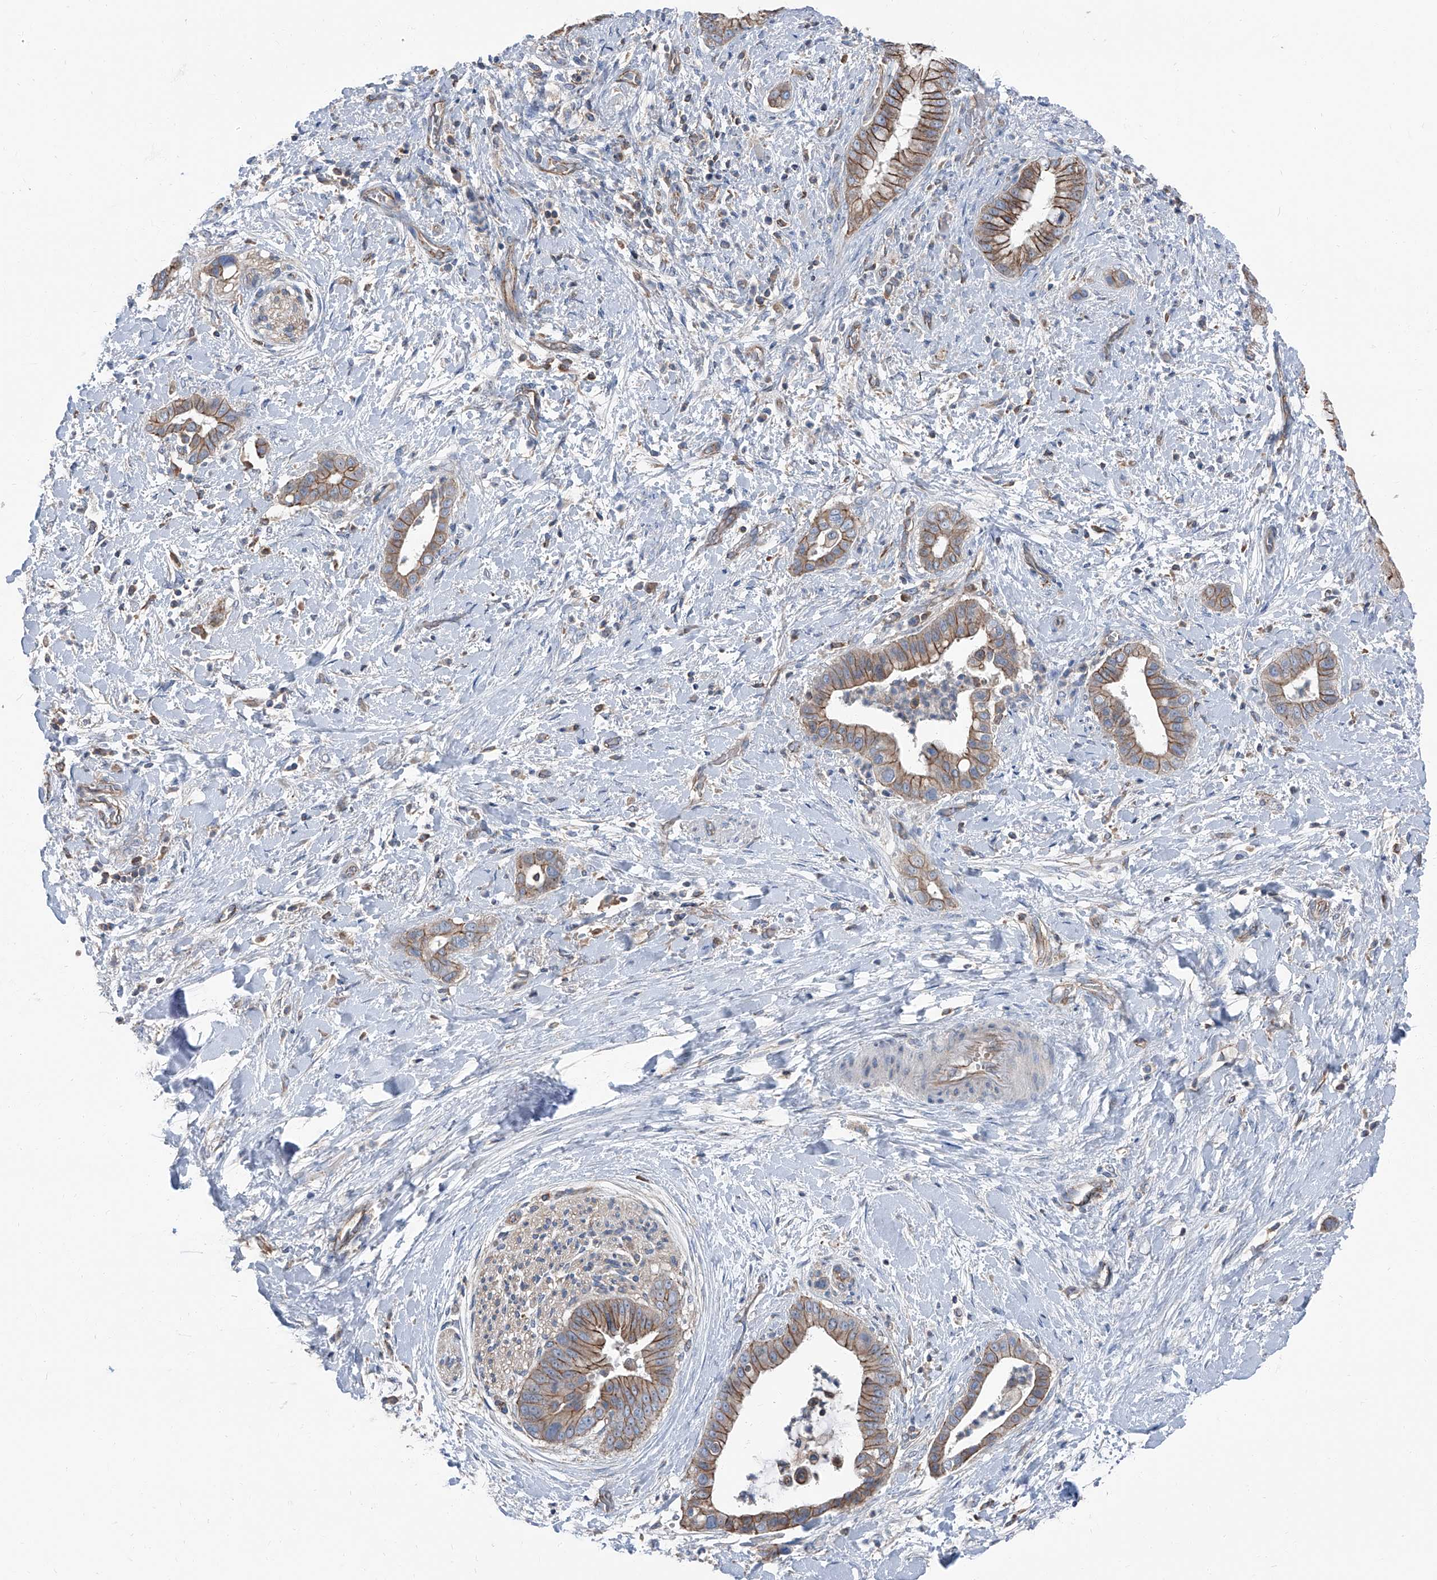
{"staining": {"intensity": "moderate", "quantity": ">75%", "location": "cytoplasmic/membranous"}, "tissue": "liver cancer", "cell_type": "Tumor cells", "image_type": "cancer", "snomed": [{"axis": "morphology", "description": "Cholangiocarcinoma"}, {"axis": "topography", "description": "Liver"}], "caption": "Protein staining by immunohistochemistry shows moderate cytoplasmic/membranous expression in approximately >75% of tumor cells in liver cholangiocarcinoma.", "gene": "GPR142", "patient": {"sex": "female", "age": 54}}